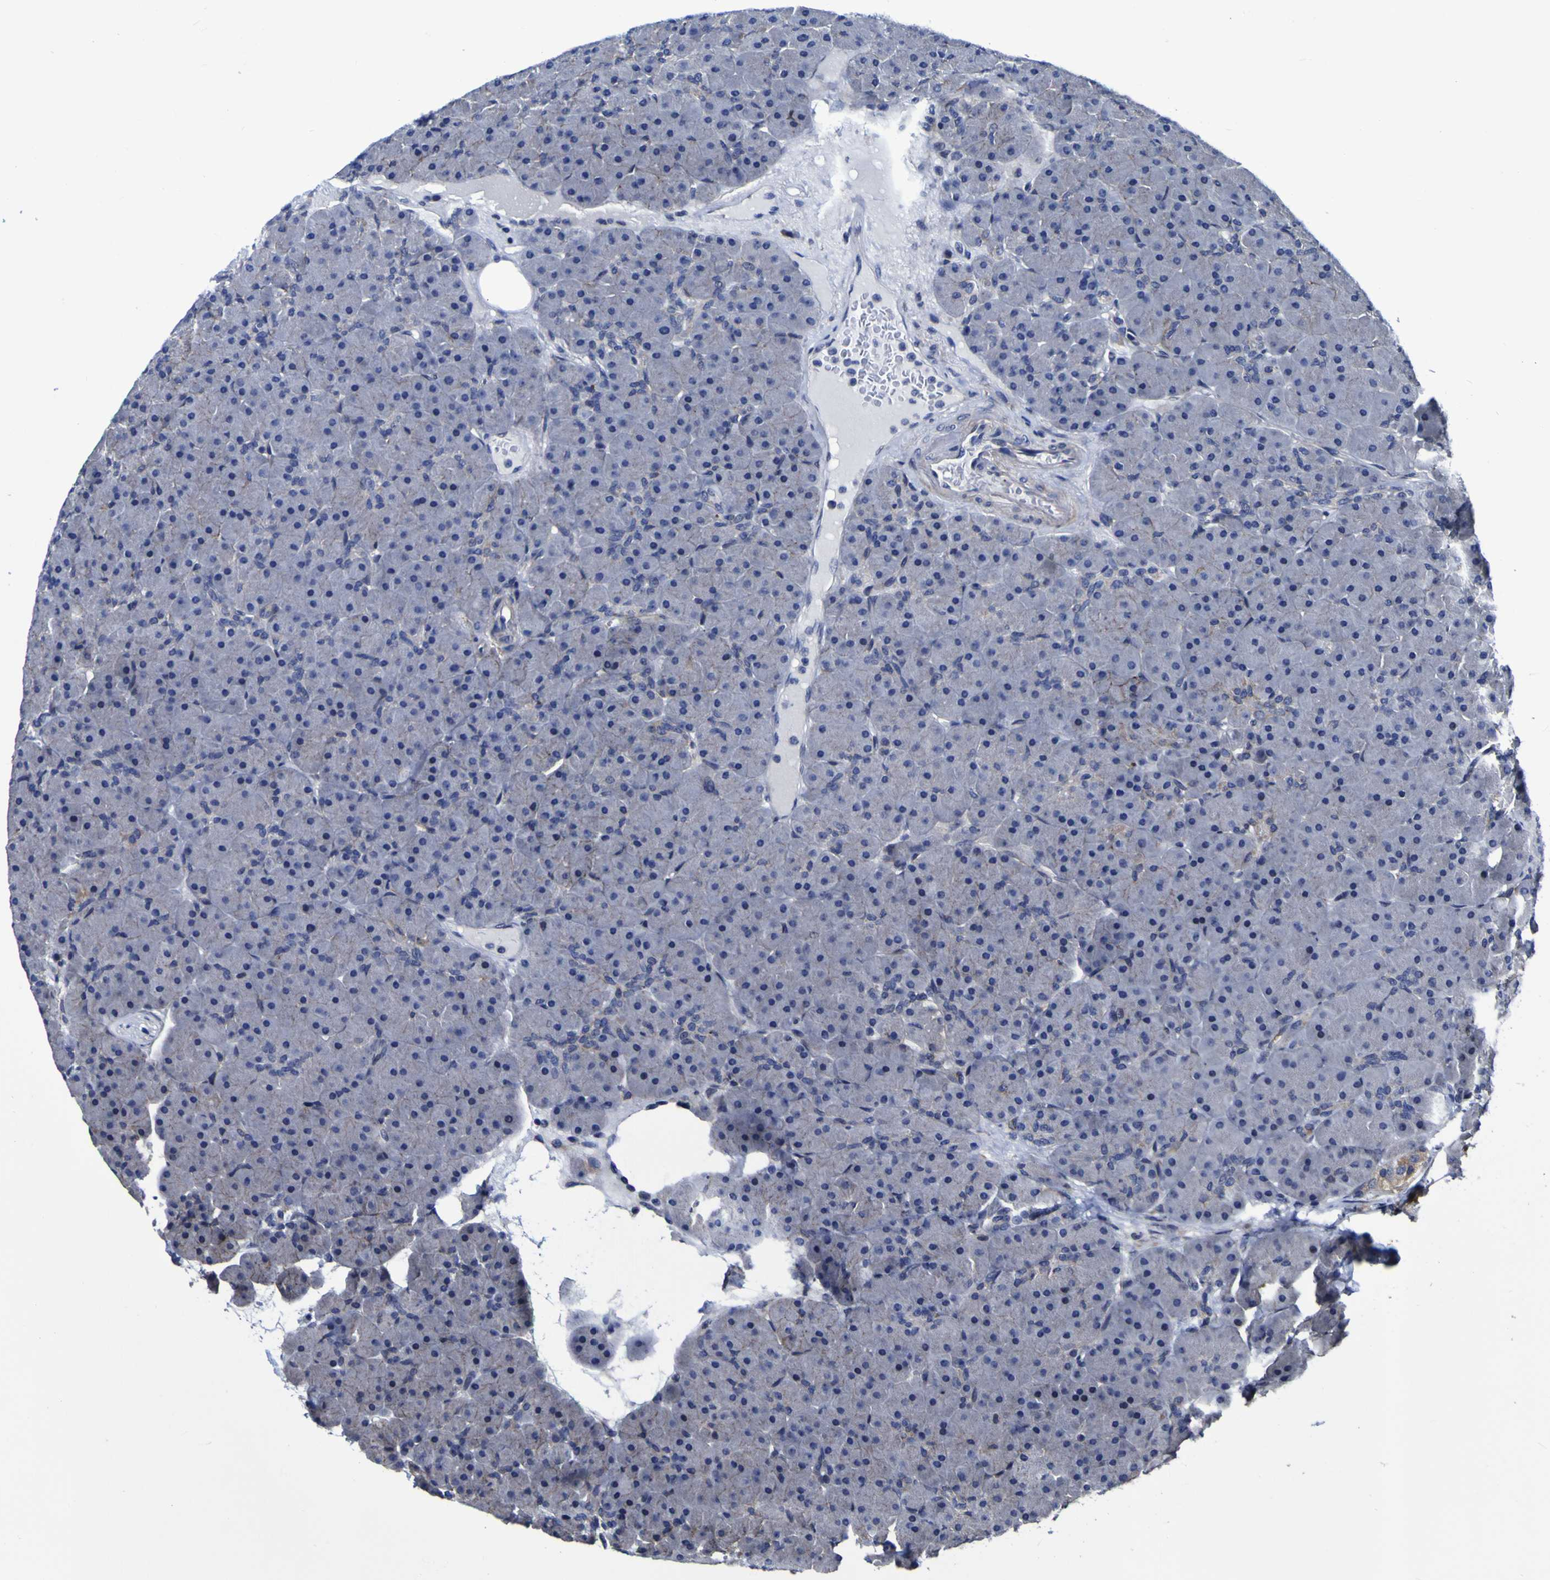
{"staining": {"intensity": "negative", "quantity": "none", "location": "none"}, "tissue": "pancreas", "cell_type": "Exocrine glandular cells", "image_type": "normal", "snomed": [{"axis": "morphology", "description": "Normal tissue, NOS"}, {"axis": "topography", "description": "Pancreas"}], "caption": "Pancreas was stained to show a protein in brown. There is no significant staining in exocrine glandular cells. (Immunohistochemistry (ihc), brightfield microscopy, high magnification).", "gene": "P3H1", "patient": {"sex": "male", "age": 66}}